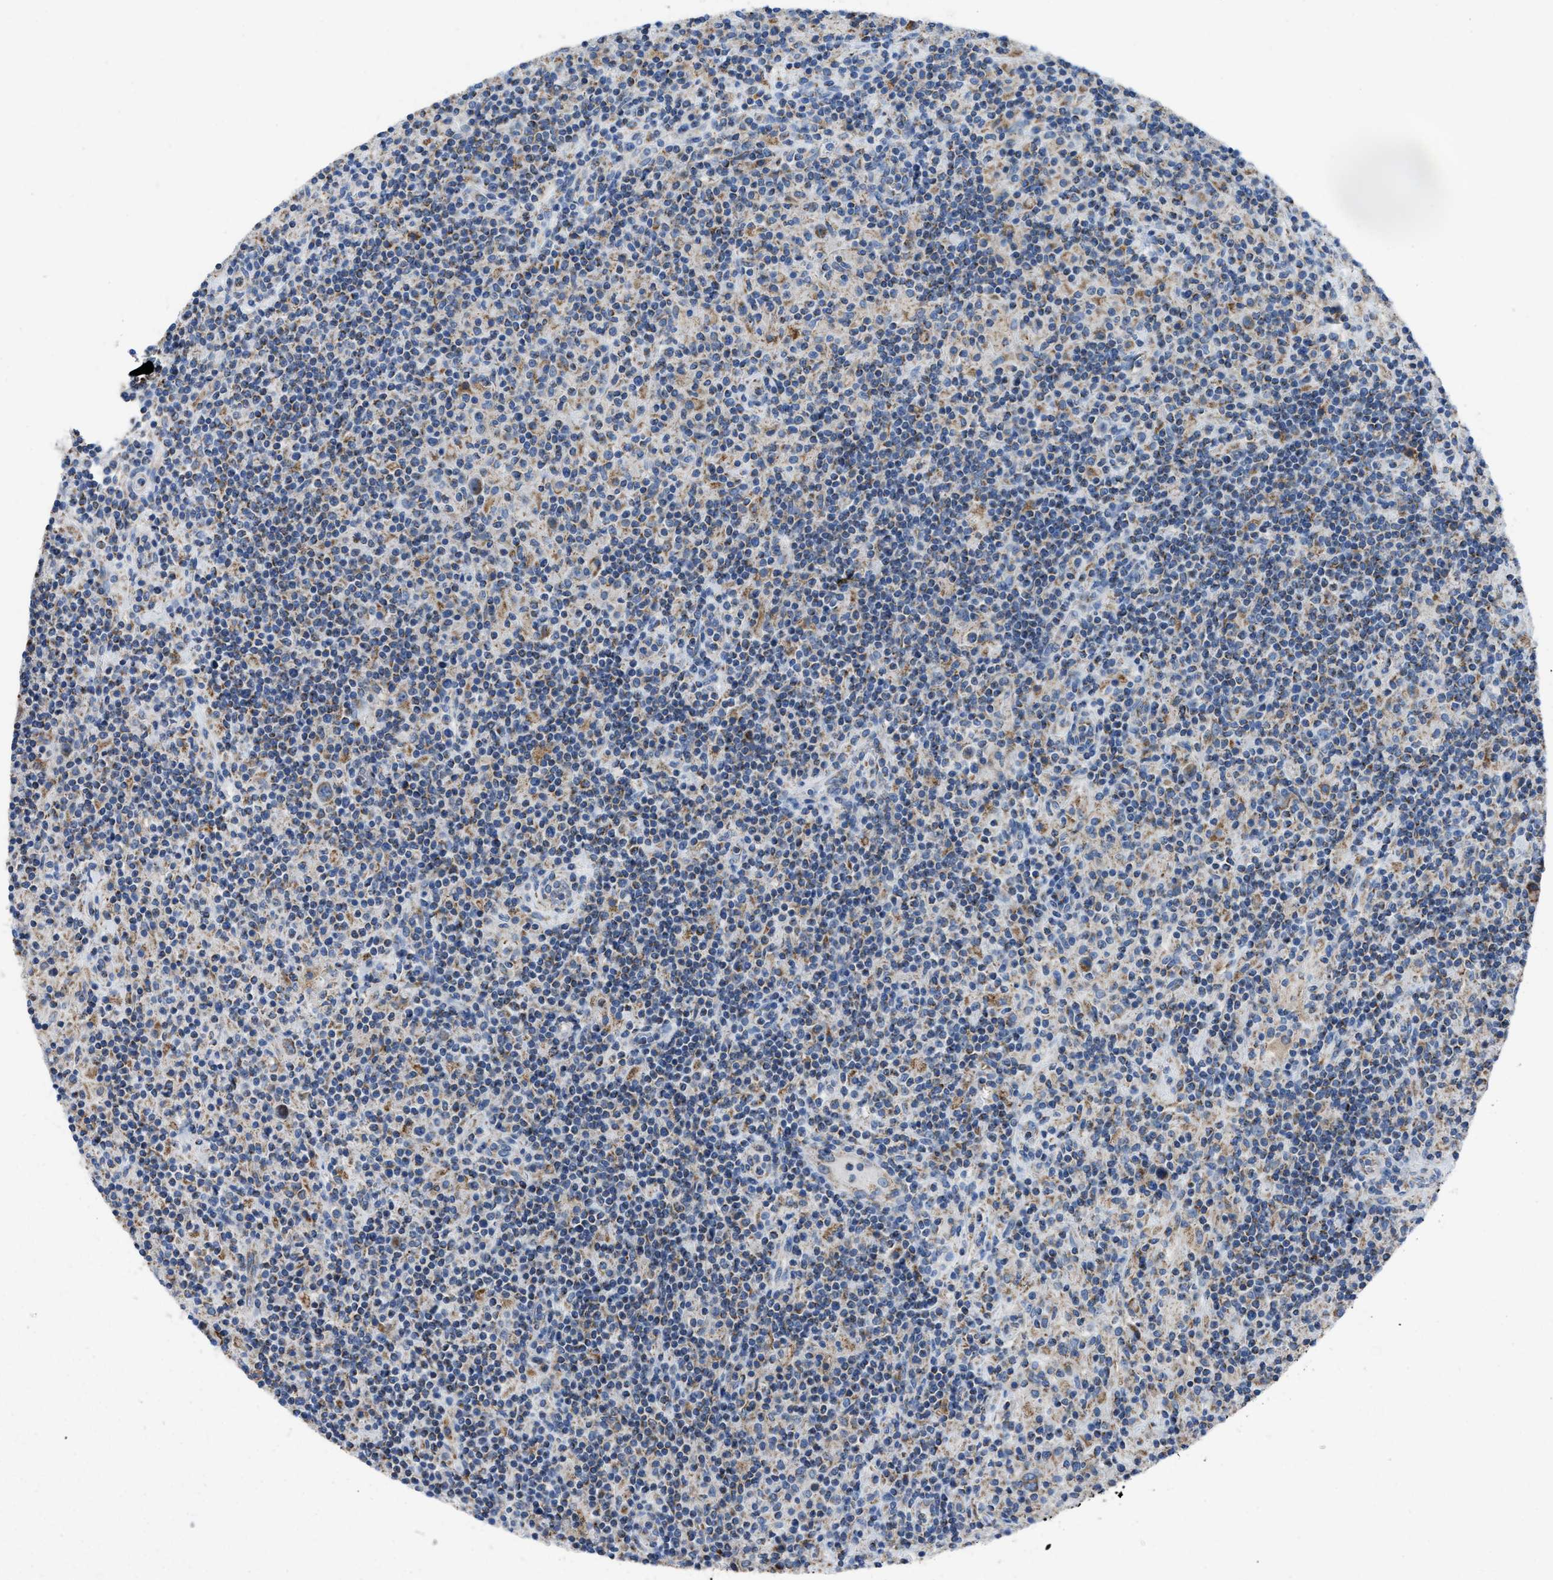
{"staining": {"intensity": "weak", "quantity": ">75%", "location": "cytoplasmic/membranous"}, "tissue": "lymphoma", "cell_type": "Tumor cells", "image_type": "cancer", "snomed": [{"axis": "morphology", "description": "Hodgkin's disease, NOS"}, {"axis": "topography", "description": "Lymph node"}], "caption": "Protein expression analysis of Hodgkin's disease displays weak cytoplasmic/membranous staining in approximately >75% of tumor cells.", "gene": "ETFB", "patient": {"sex": "male", "age": 70}}